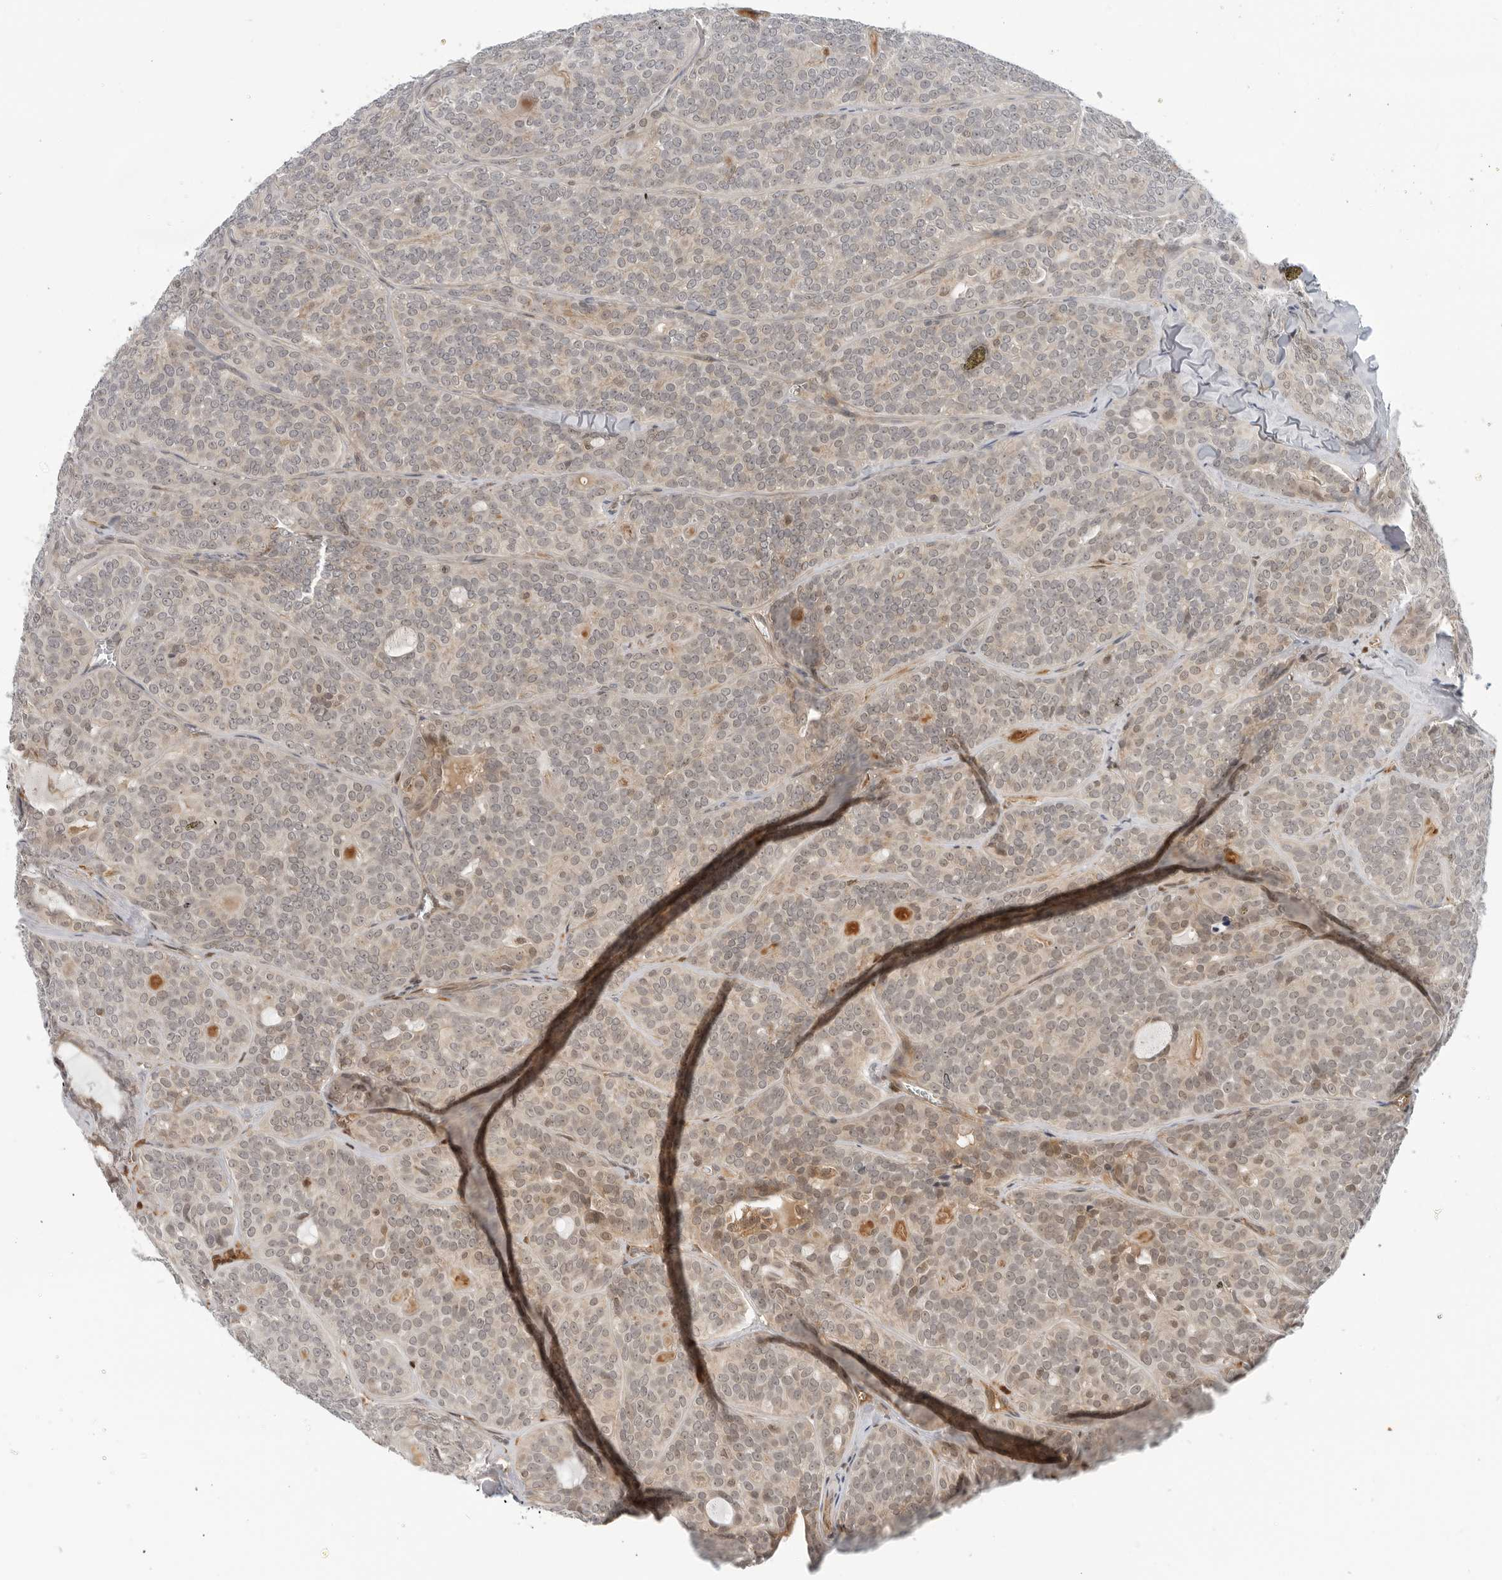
{"staining": {"intensity": "weak", "quantity": "<25%", "location": "cytoplasmic/membranous"}, "tissue": "head and neck cancer", "cell_type": "Tumor cells", "image_type": "cancer", "snomed": [{"axis": "morphology", "description": "Adenocarcinoma, NOS"}, {"axis": "topography", "description": "Head-Neck"}], "caption": "Photomicrograph shows no protein expression in tumor cells of head and neck cancer tissue.", "gene": "SUGCT", "patient": {"sex": "male", "age": 66}}